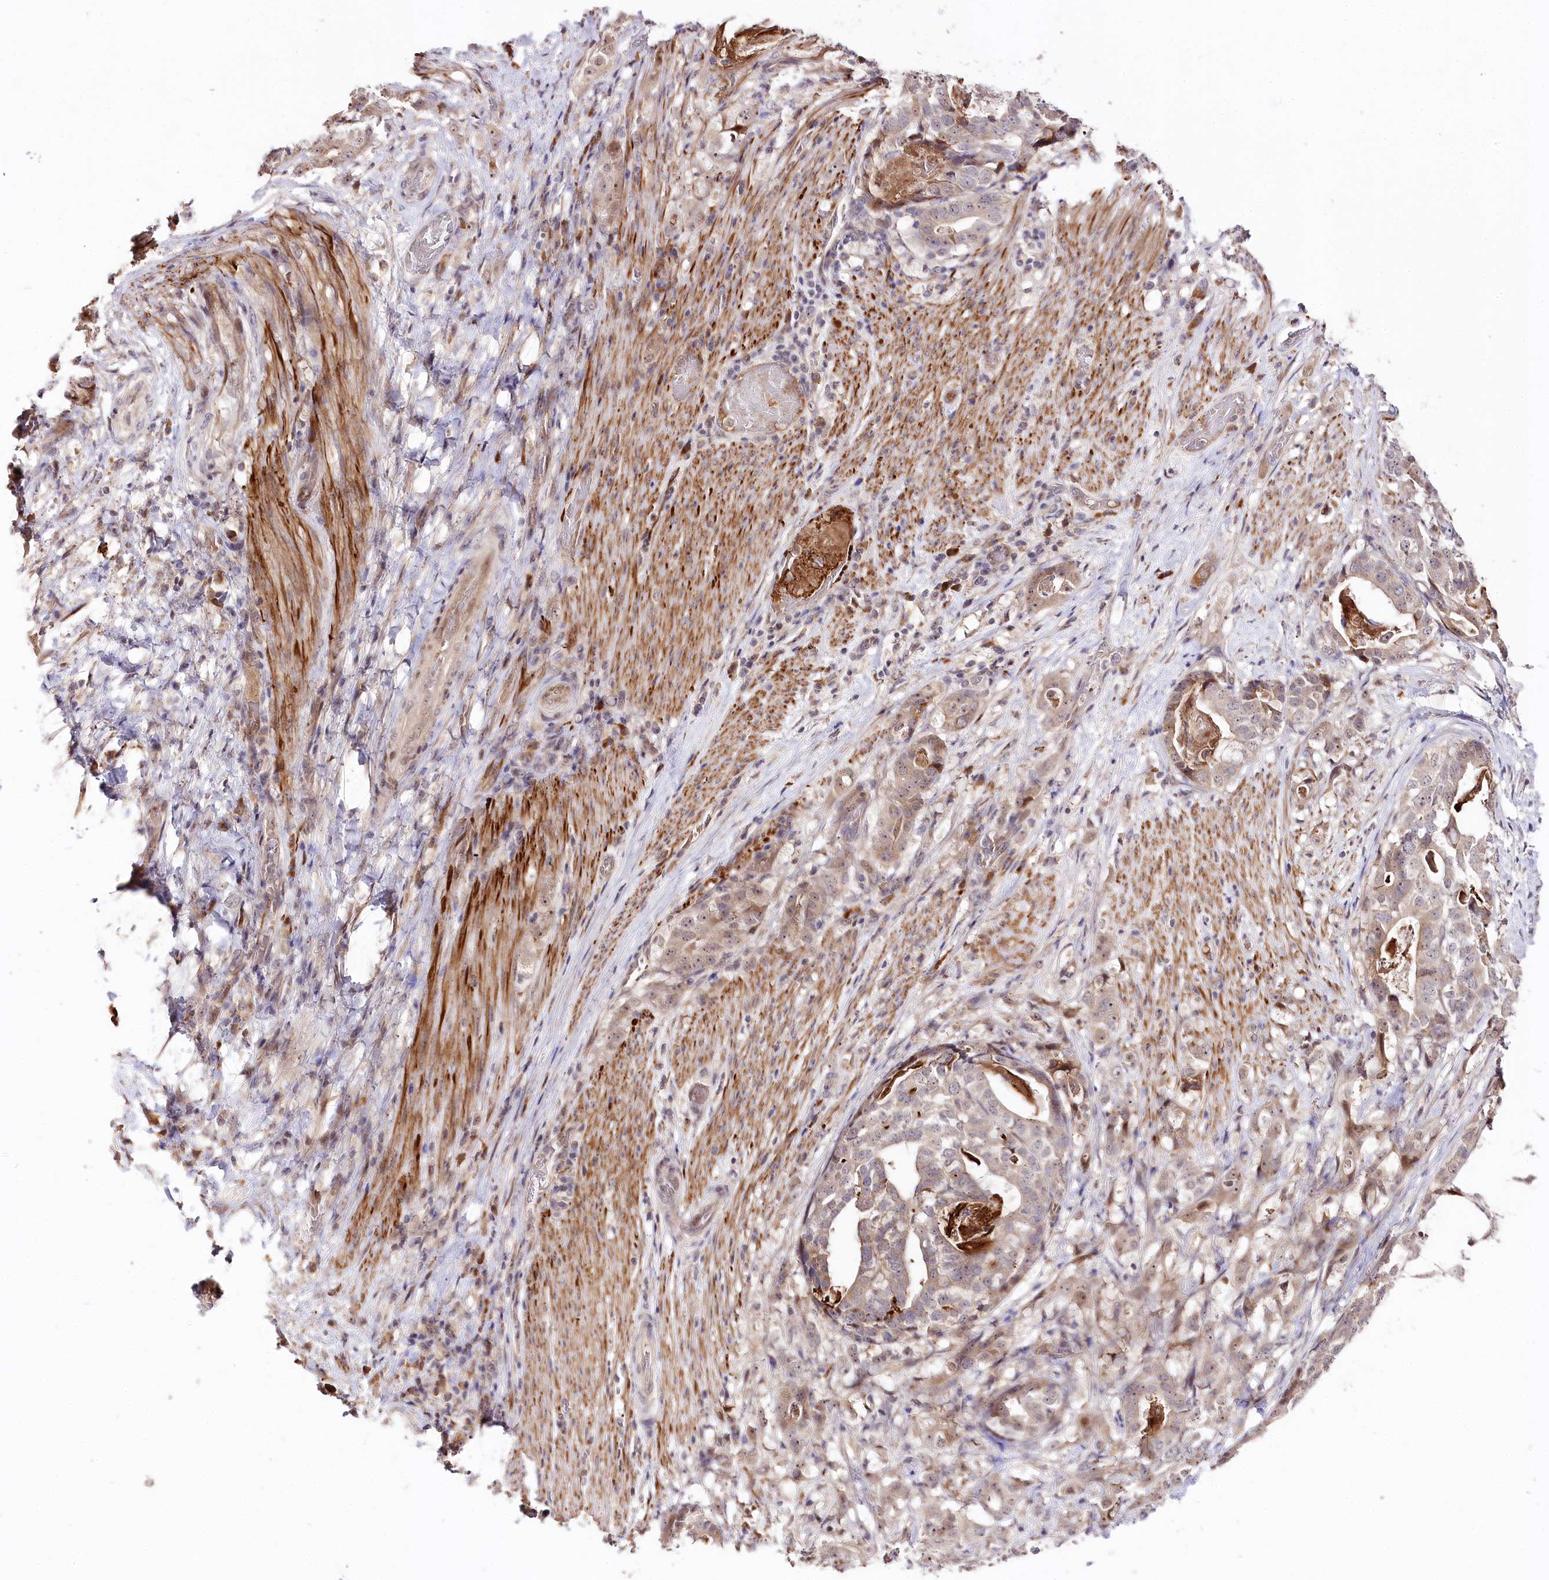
{"staining": {"intensity": "weak", "quantity": "<25%", "location": "cytoplasmic/membranous"}, "tissue": "stomach cancer", "cell_type": "Tumor cells", "image_type": "cancer", "snomed": [{"axis": "morphology", "description": "Adenocarcinoma, NOS"}, {"axis": "topography", "description": "Stomach"}], "caption": "Tumor cells are negative for brown protein staining in stomach adenocarcinoma. Brightfield microscopy of immunohistochemistry stained with DAB (brown) and hematoxylin (blue), captured at high magnification.", "gene": "DMP1", "patient": {"sex": "male", "age": 48}}